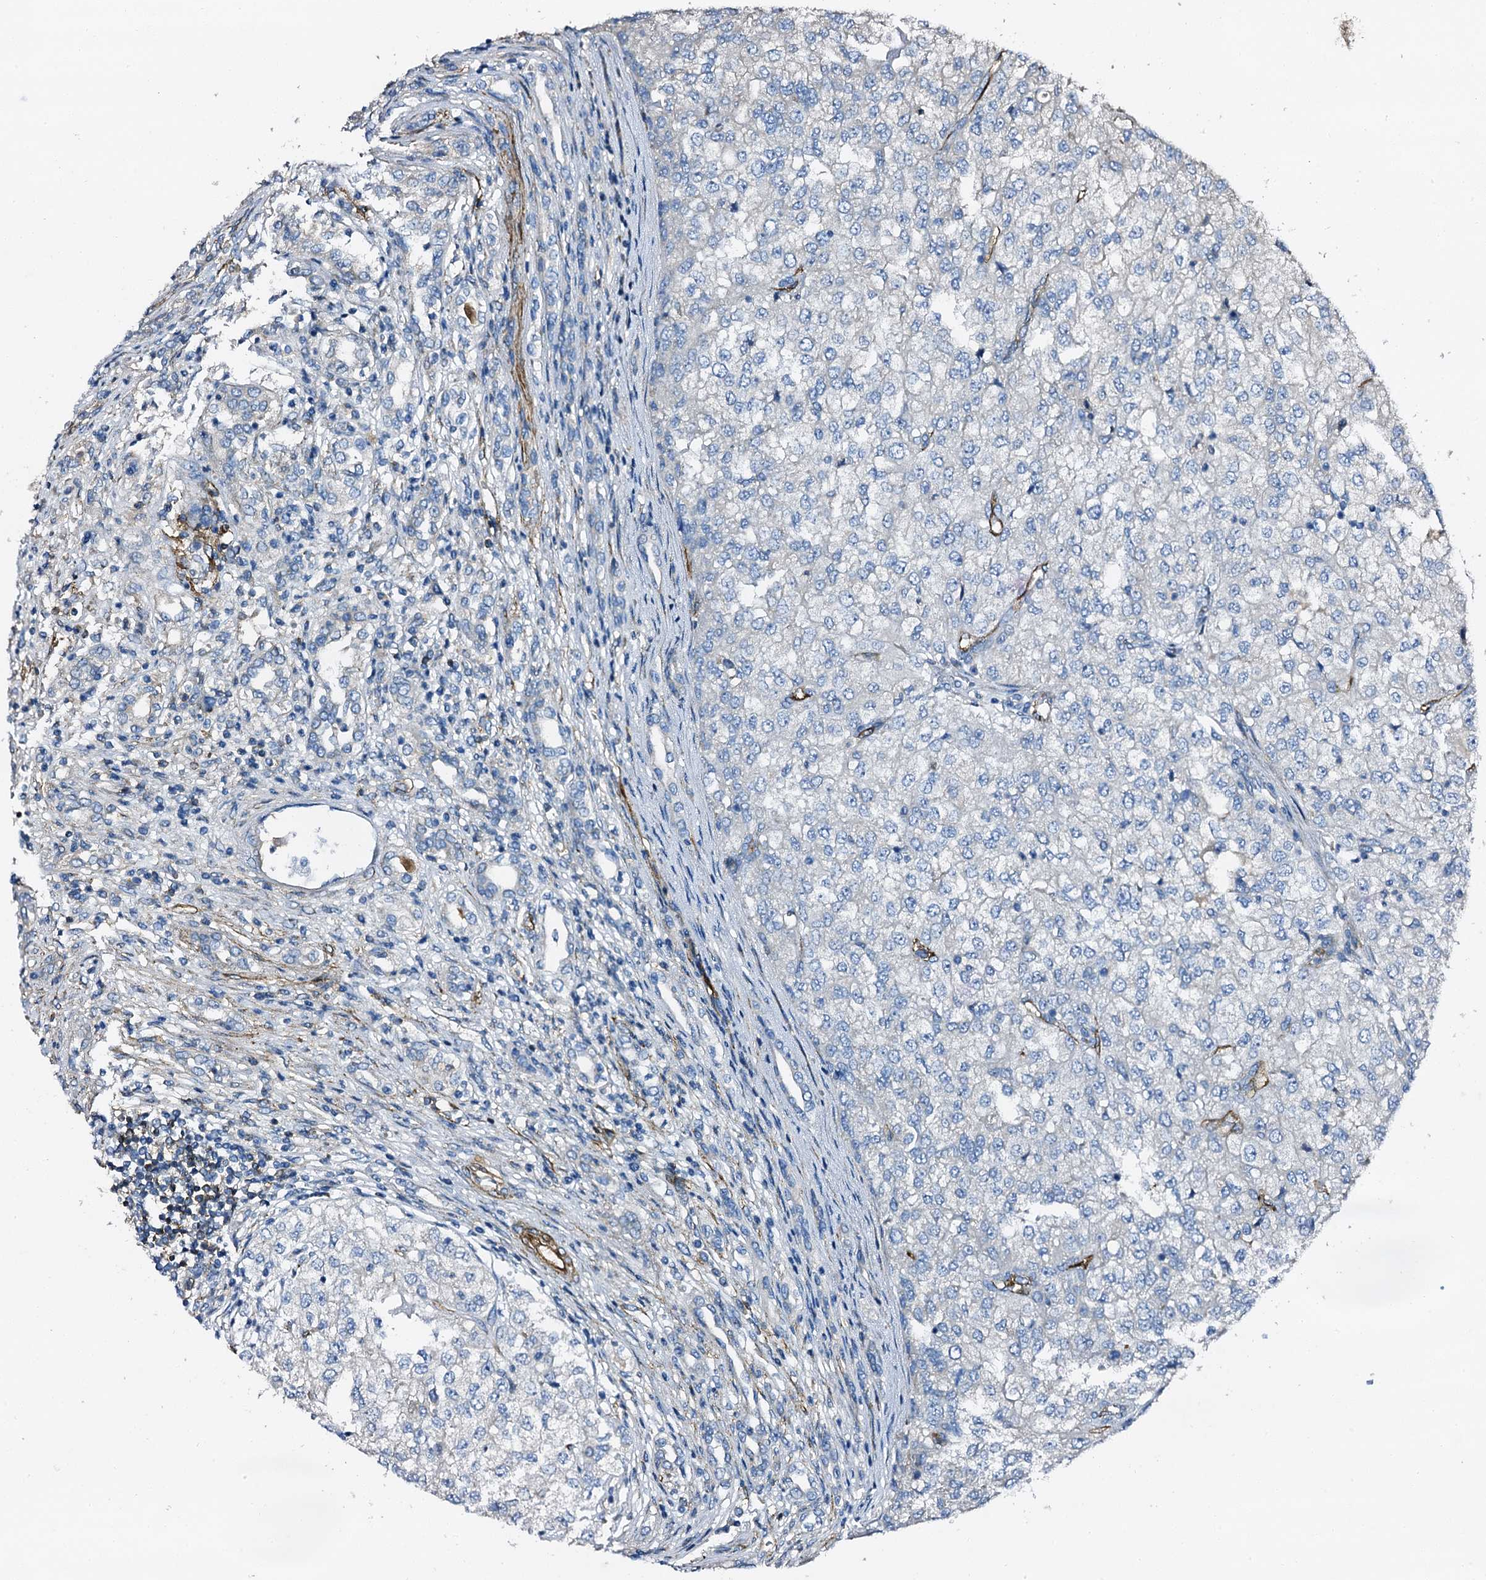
{"staining": {"intensity": "negative", "quantity": "none", "location": "none"}, "tissue": "renal cancer", "cell_type": "Tumor cells", "image_type": "cancer", "snomed": [{"axis": "morphology", "description": "Adenocarcinoma, NOS"}, {"axis": "topography", "description": "Kidney"}], "caption": "High power microscopy histopathology image of an immunohistochemistry (IHC) image of renal cancer (adenocarcinoma), revealing no significant staining in tumor cells.", "gene": "DBX1", "patient": {"sex": "female", "age": 54}}